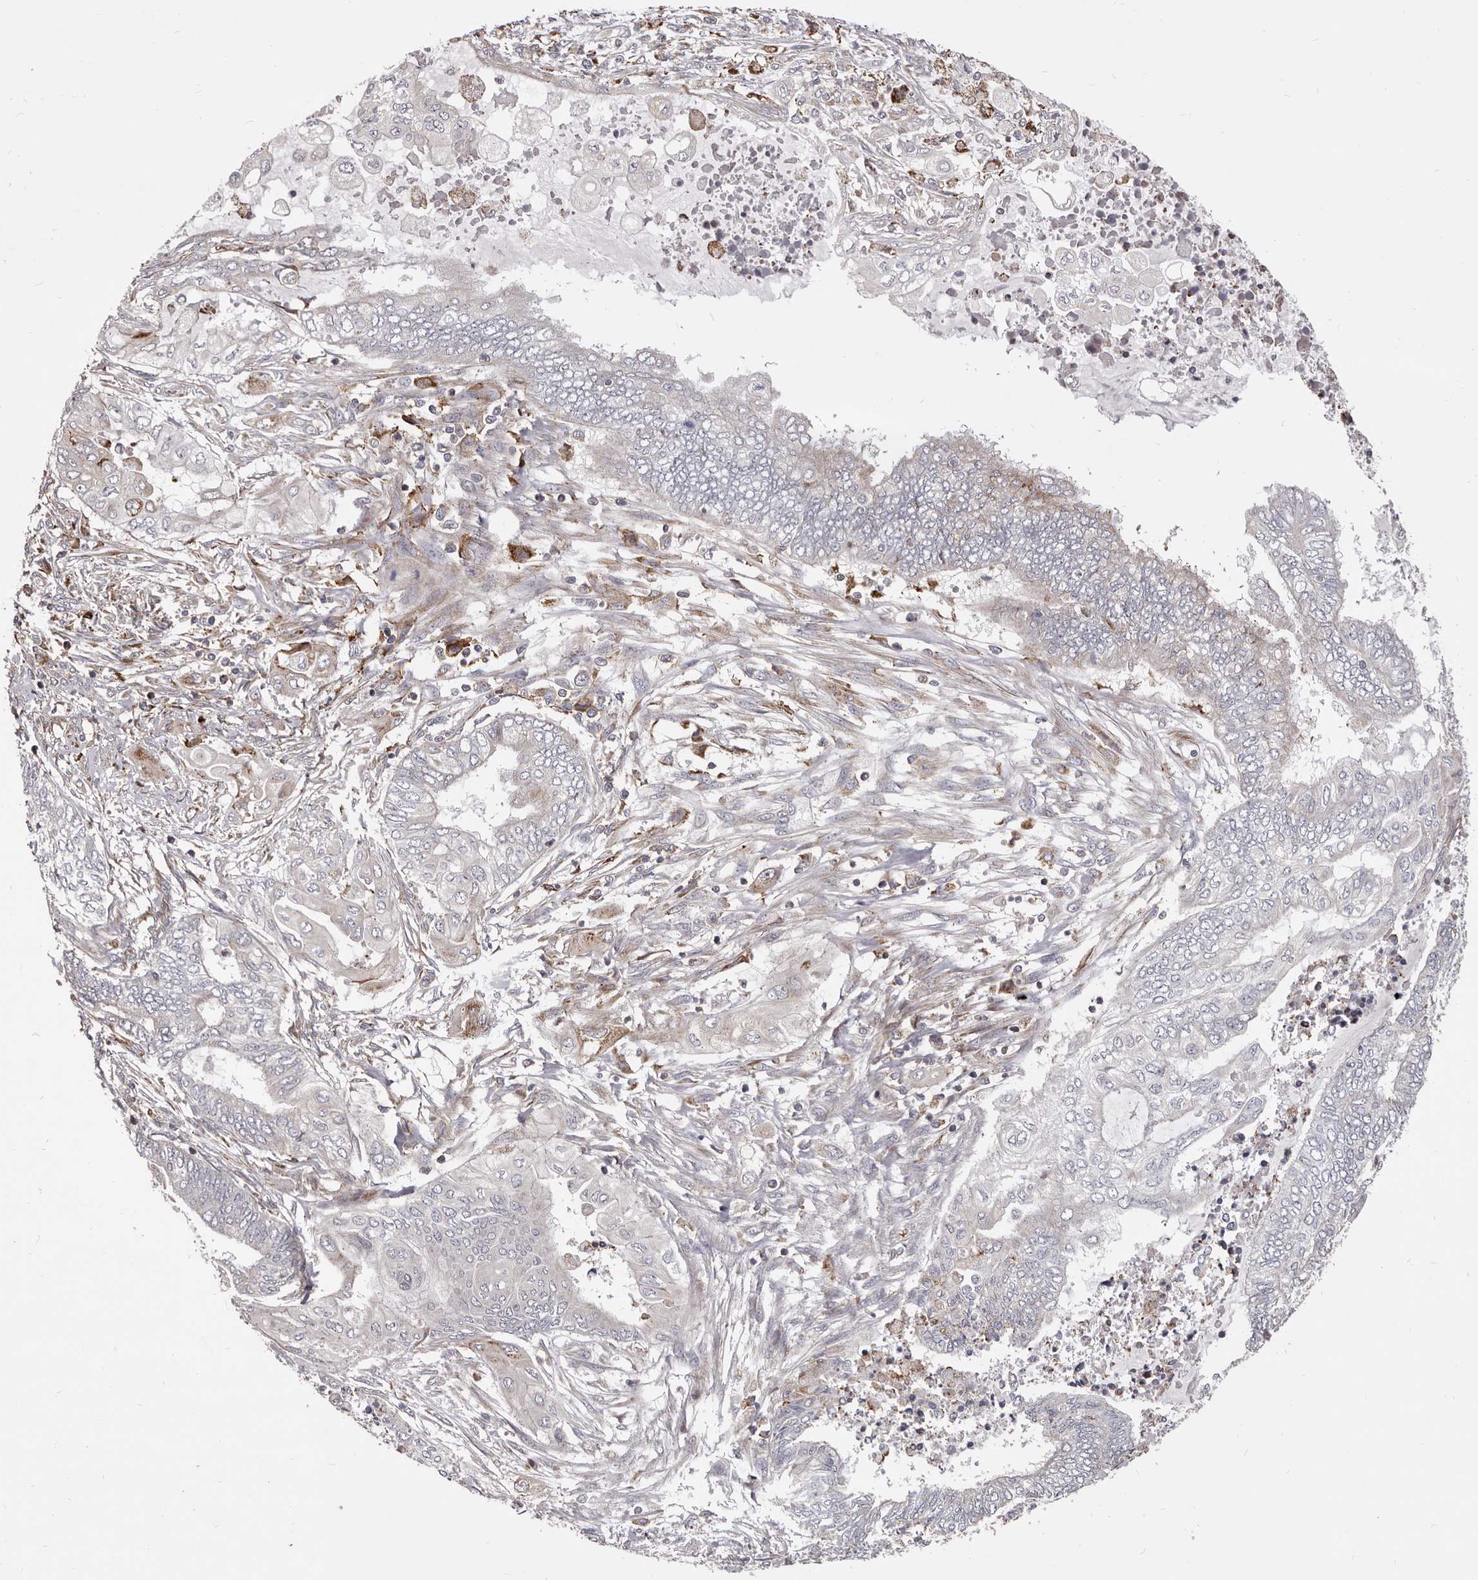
{"staining": {"intensity": "negative", "quantity": "none", "location": "none"}, "tissue": "endometrial cancer", "cell_type": "Tumor cells", "image_type": "cancer", "snomed": [{"axis": "morphology", "description": "Adenocarcinoma, NOS"}, {"axis": "topography", "description": "Uterus"}, {"axis": "topography", "description": "Endometrium"}], "caption": "This is an immunohistochemistry image of human endometrial cancer (adenocarcinoma). There is no expression in tumor cells.", "gene": "ALPK1", "patient": {"sex": "female", "age": 70}}